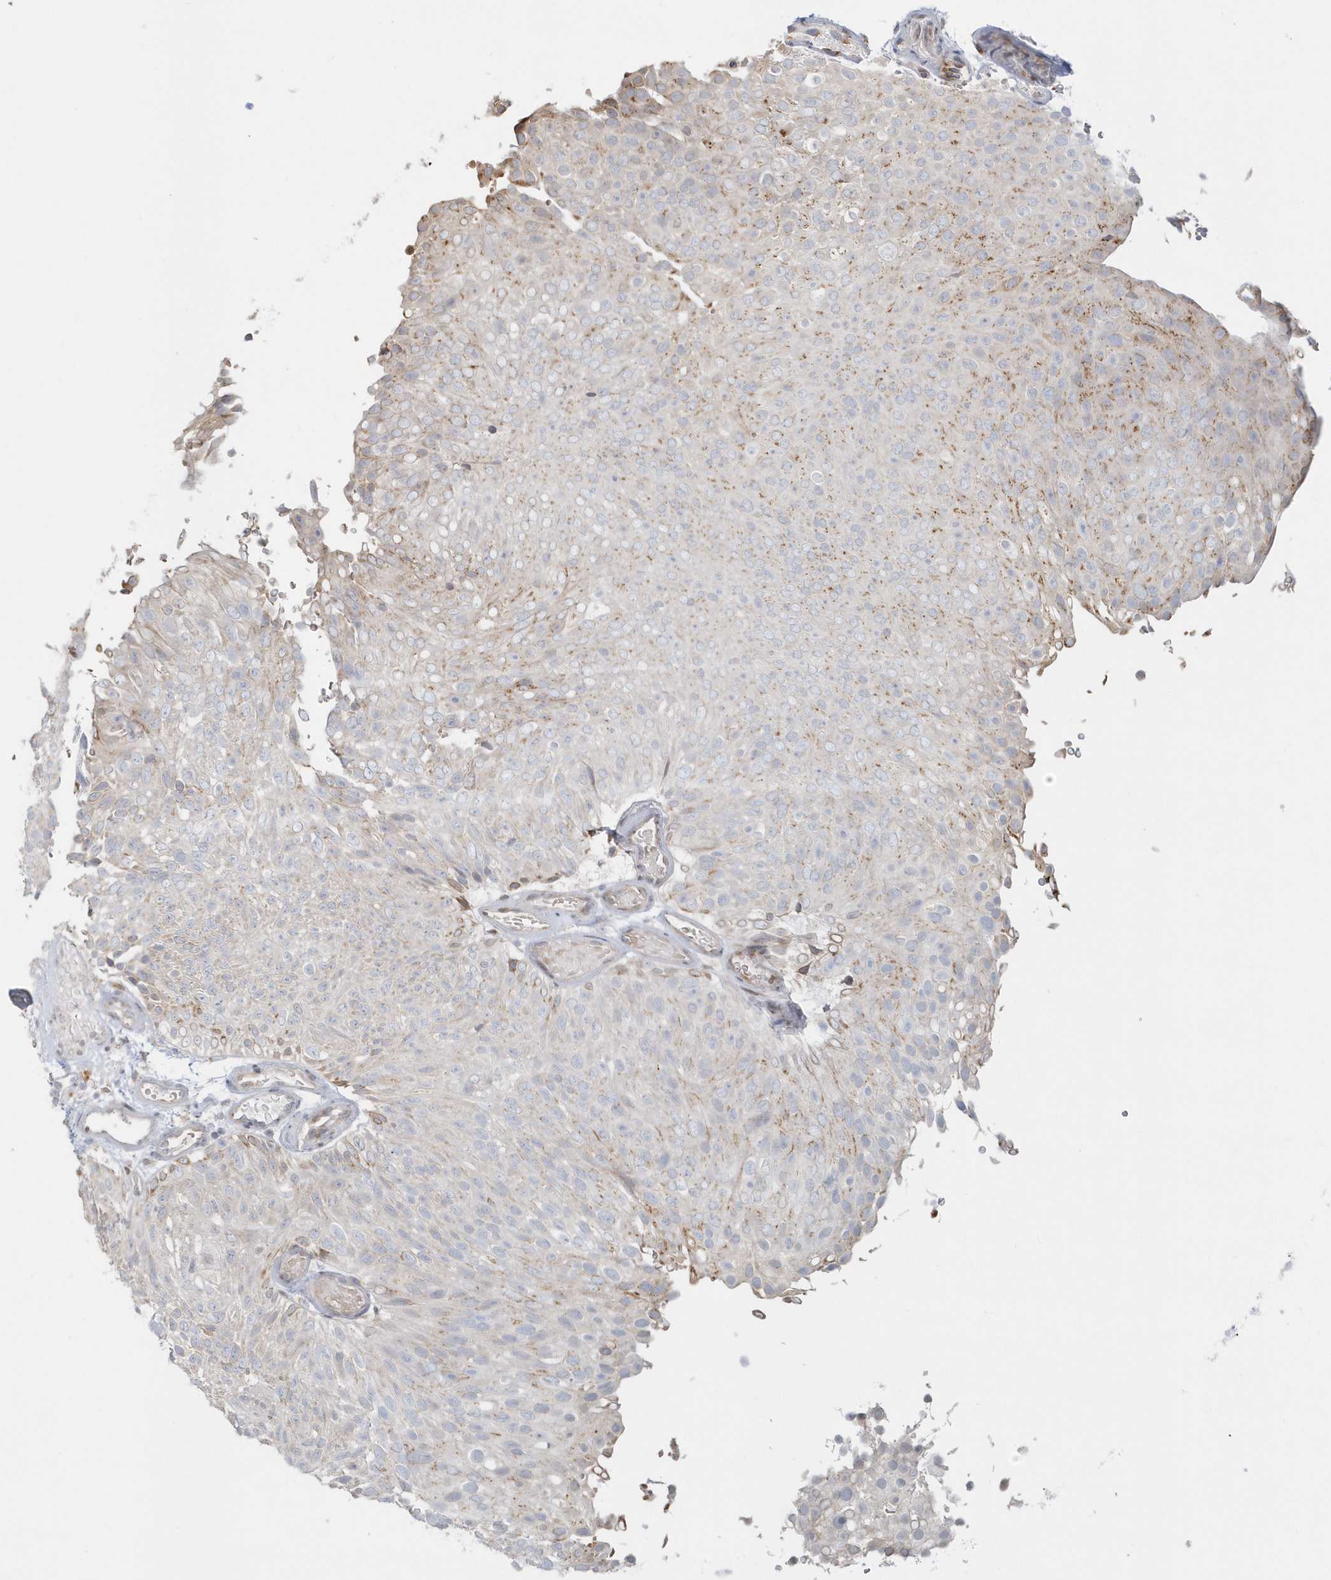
{"staining": {"intensity": "weak", "quantity": "<25%", "location": "cytoplasmic/membranous"}, "tissue": "urothelial cancer", "cell_type": "Tumor cells", "image_type": "cancer", "snomed": [{"axis": "morphology", "description": "Urothelial carcinoma, Low grade"}, {"axis": "topography", "description": "Urinary bladder"}], "caption": "High magnification brightfield microscopy of urothelial carcinoma (low-grade) stained with DAB (brown) and counterstained with hematoxylin (blue): tumor cells show no significant staining.", "gene": "DHFR", "patient": {"sex": "male", "age": 78}}